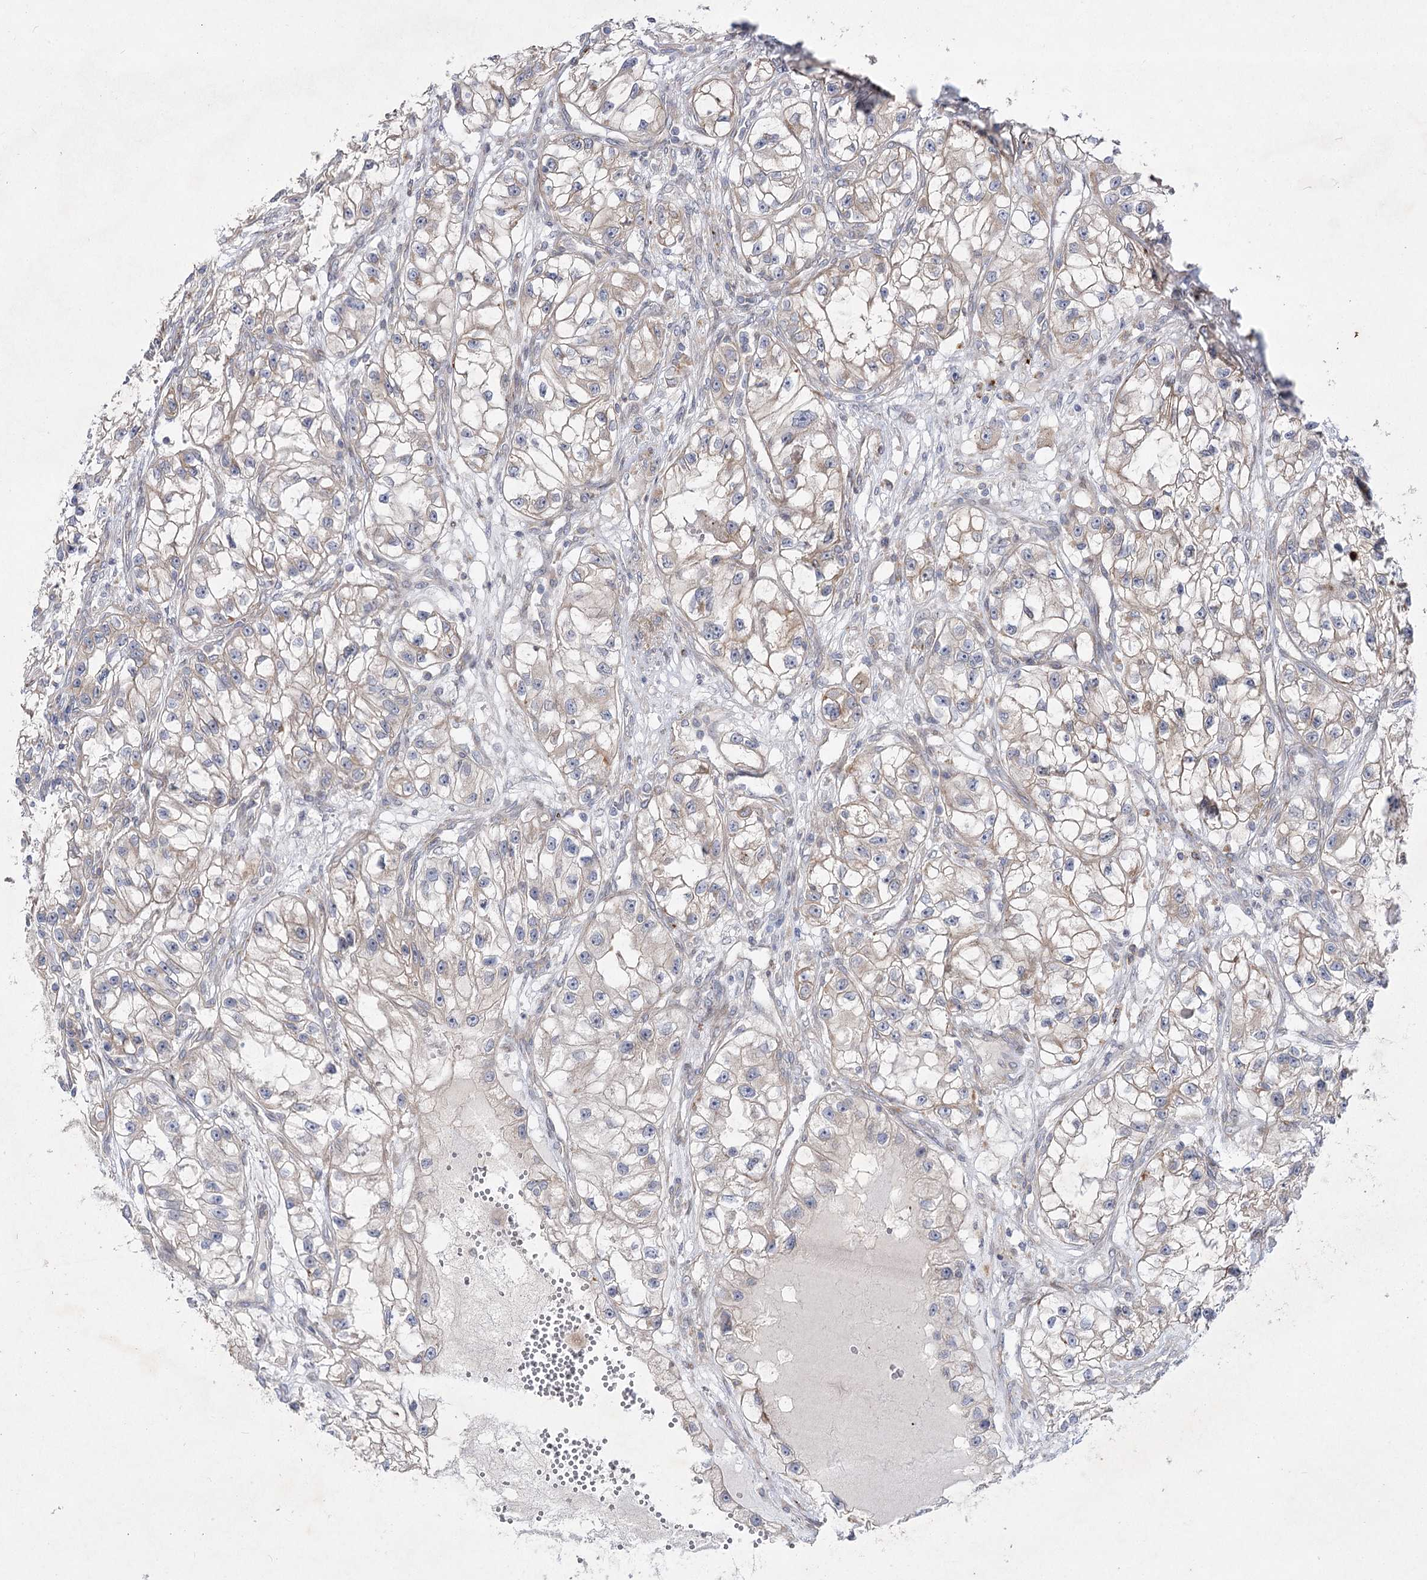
{"staining": {"intensity": "weak", "quantity": ">75%", "location": "cytoplasmic/membranous"}, "tissue": "renal cancer", "cell_type": "Tumor cells", "image_type": "cancer", "snomed": [{"axis": "morphology", "description": "Adenocarcinoma, NOS"}, {"axis": "topography", "description": "Kidney"}], "caption": "Renal cancer (adenocarcinoma) stained with DAB immunohistochemistry (IHC) exhibits low levels of weak cytoplasmic/membranous positivity in about >75% of tumor cells. (DAB (3,3'-diaminobenzidine) = brown stain, brightfield microscopy at high magnification).", "gene": "SH3BP5L", "patient": {"sex": "female", "age": 57}}